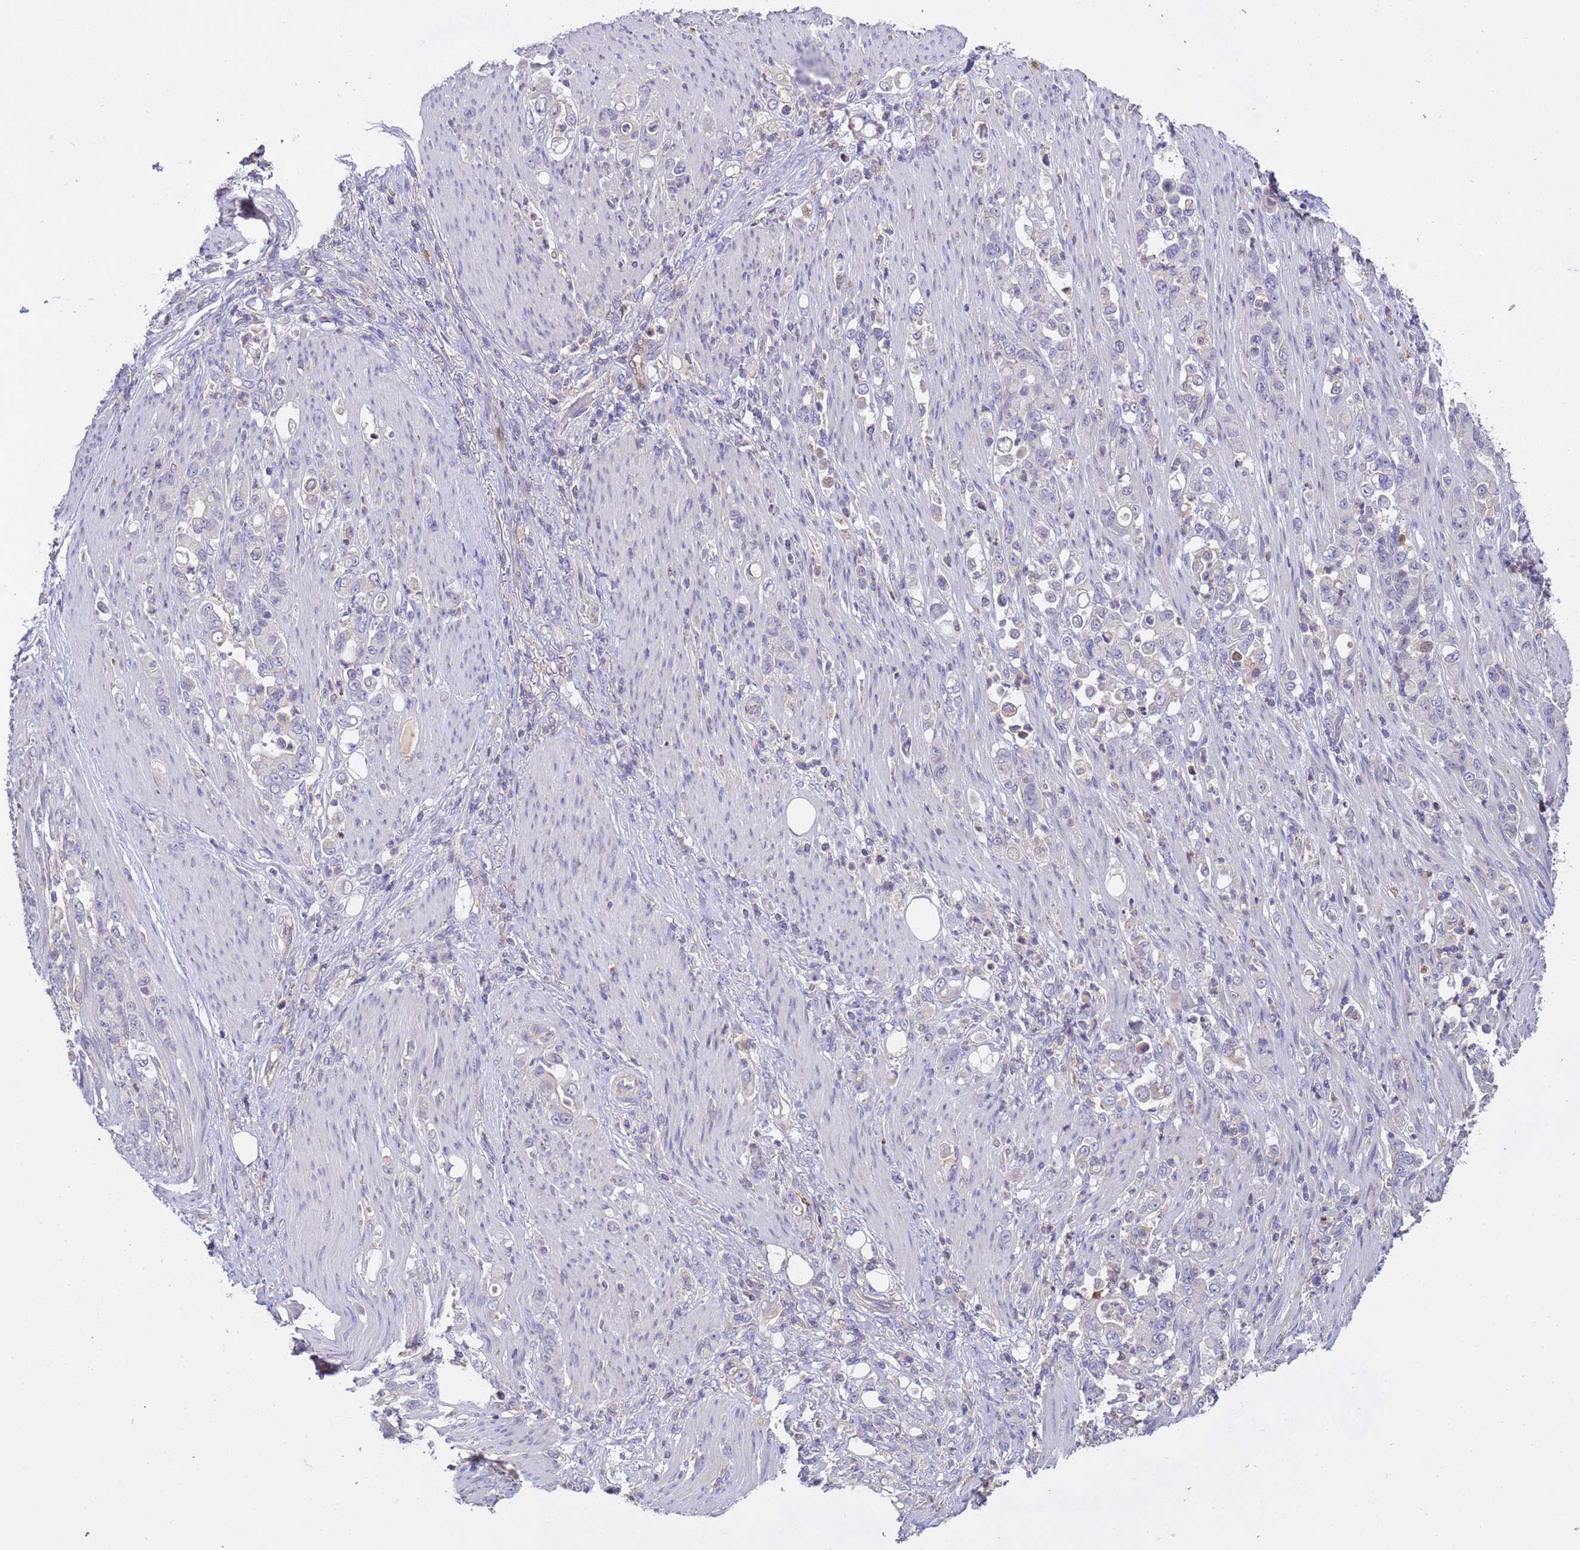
{"staining": {"intensity": "negative", "quantity": "none", "location": "none"}, "tissue": "stomach cancer", "cell_type": "Tumor cells", "image_type": "cancer", "snomed": [{"axis": "morphology", "description": "Normal tissue, NOS"}, {"axis": "morphology", "description": "Adenocarcinoma, NOS"}, {"axis": "topography", "description": "Stomach"}], "caption": "This is an IHC histopathology image of human stomach cancer (adenocarcinoma). There is no expression in tumor cells.", "gene": "PLCXD3", "patient": {"sex": "female", "age": 79}}